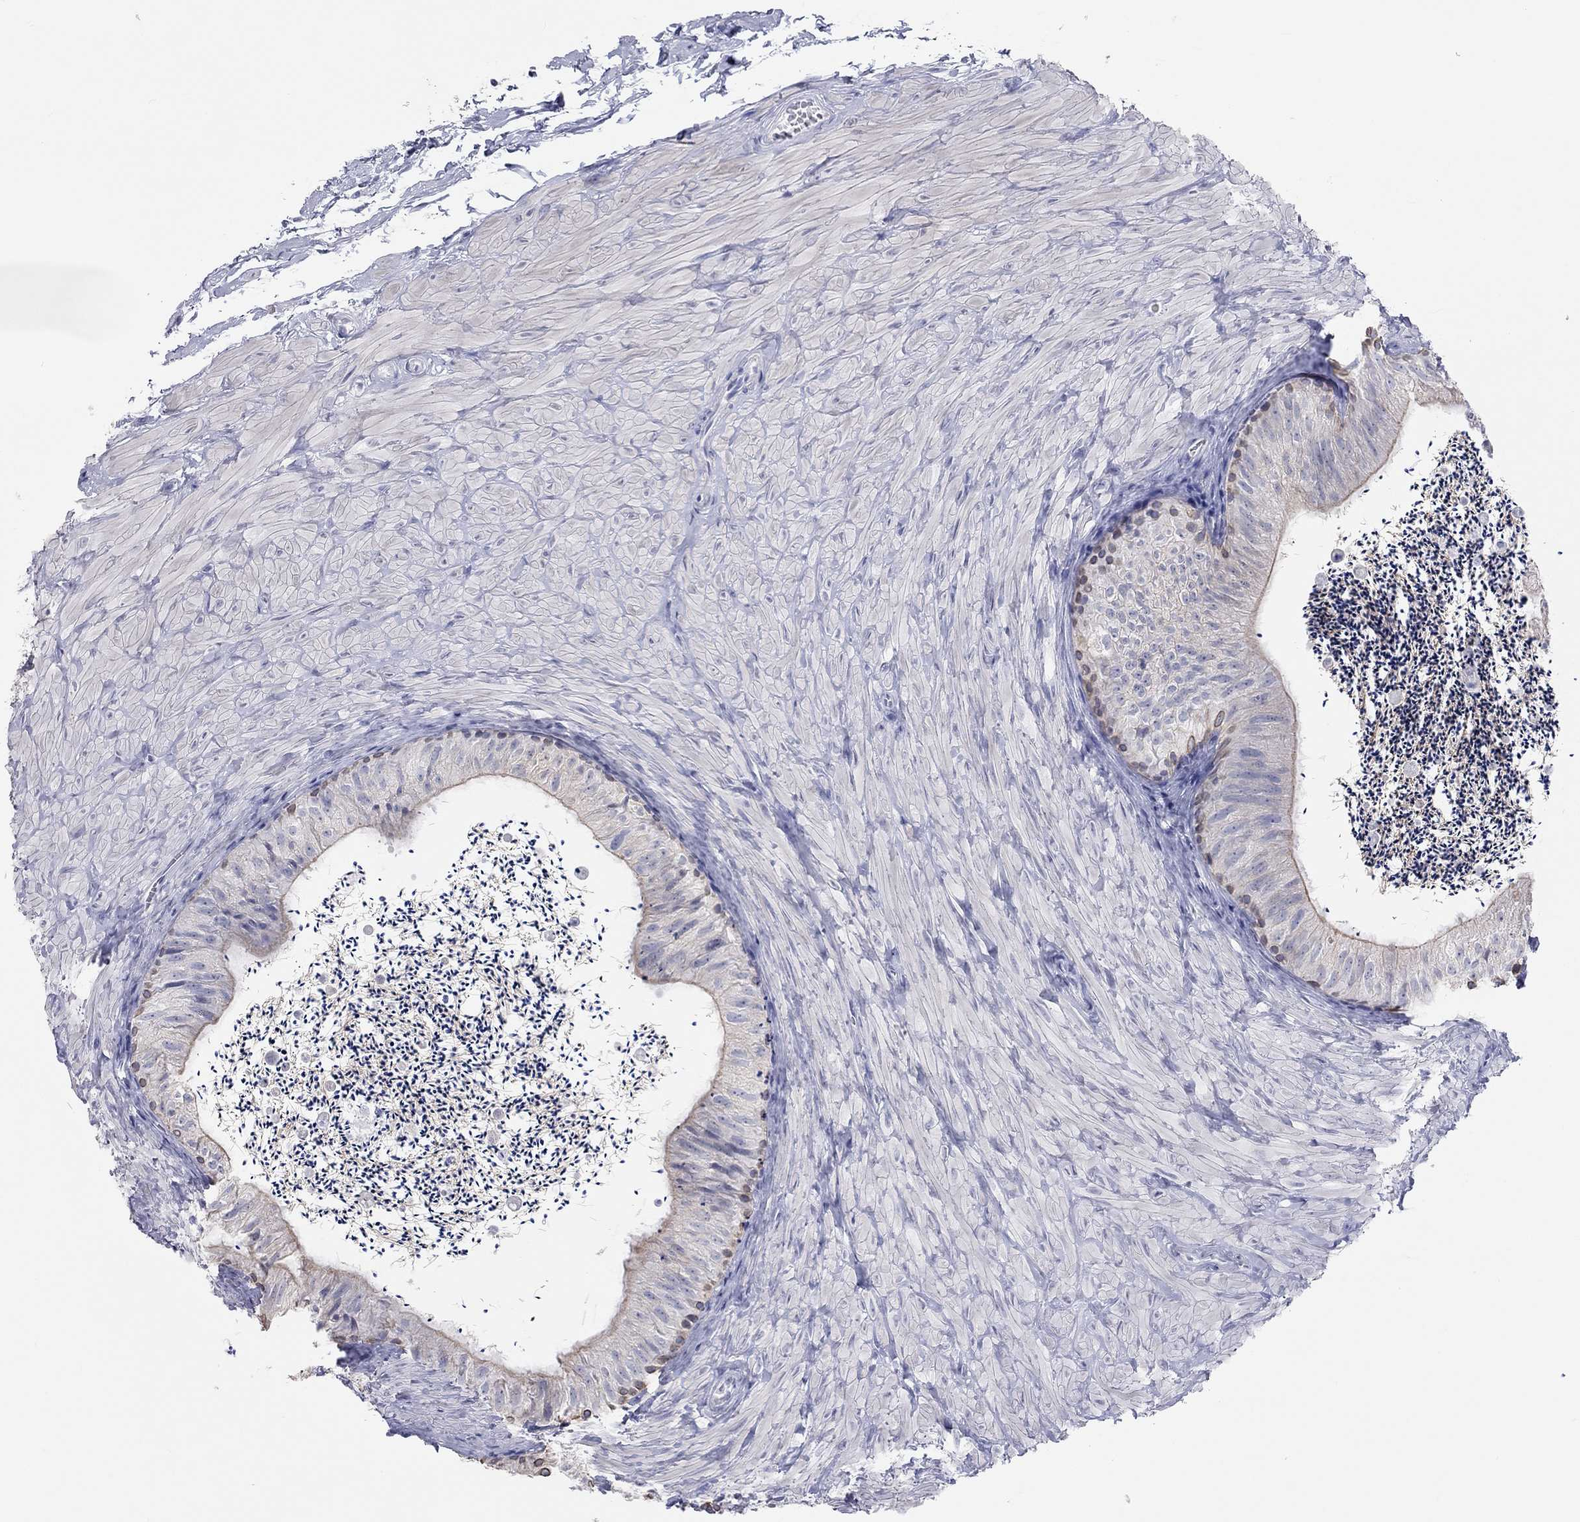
{"staining": {"intensity": "weak", "quantity": "<25%", "location": "cytoplasmic/membranous,nuclear"}, "tissue": "epididymis", "cell_type": "Glandular cells", "image_type": "normal", "snomed": [{"axis": "morphology", "description": "Normal tissue, NOS"}, {"axis": "topography", "description": "Epididymis"}], "caption": "Immunohistochemical staining of normal human epididymis shows no significant expression in glandular cells.", "gene": "AK8", "patient": {"sex": "male", "age": 32}}